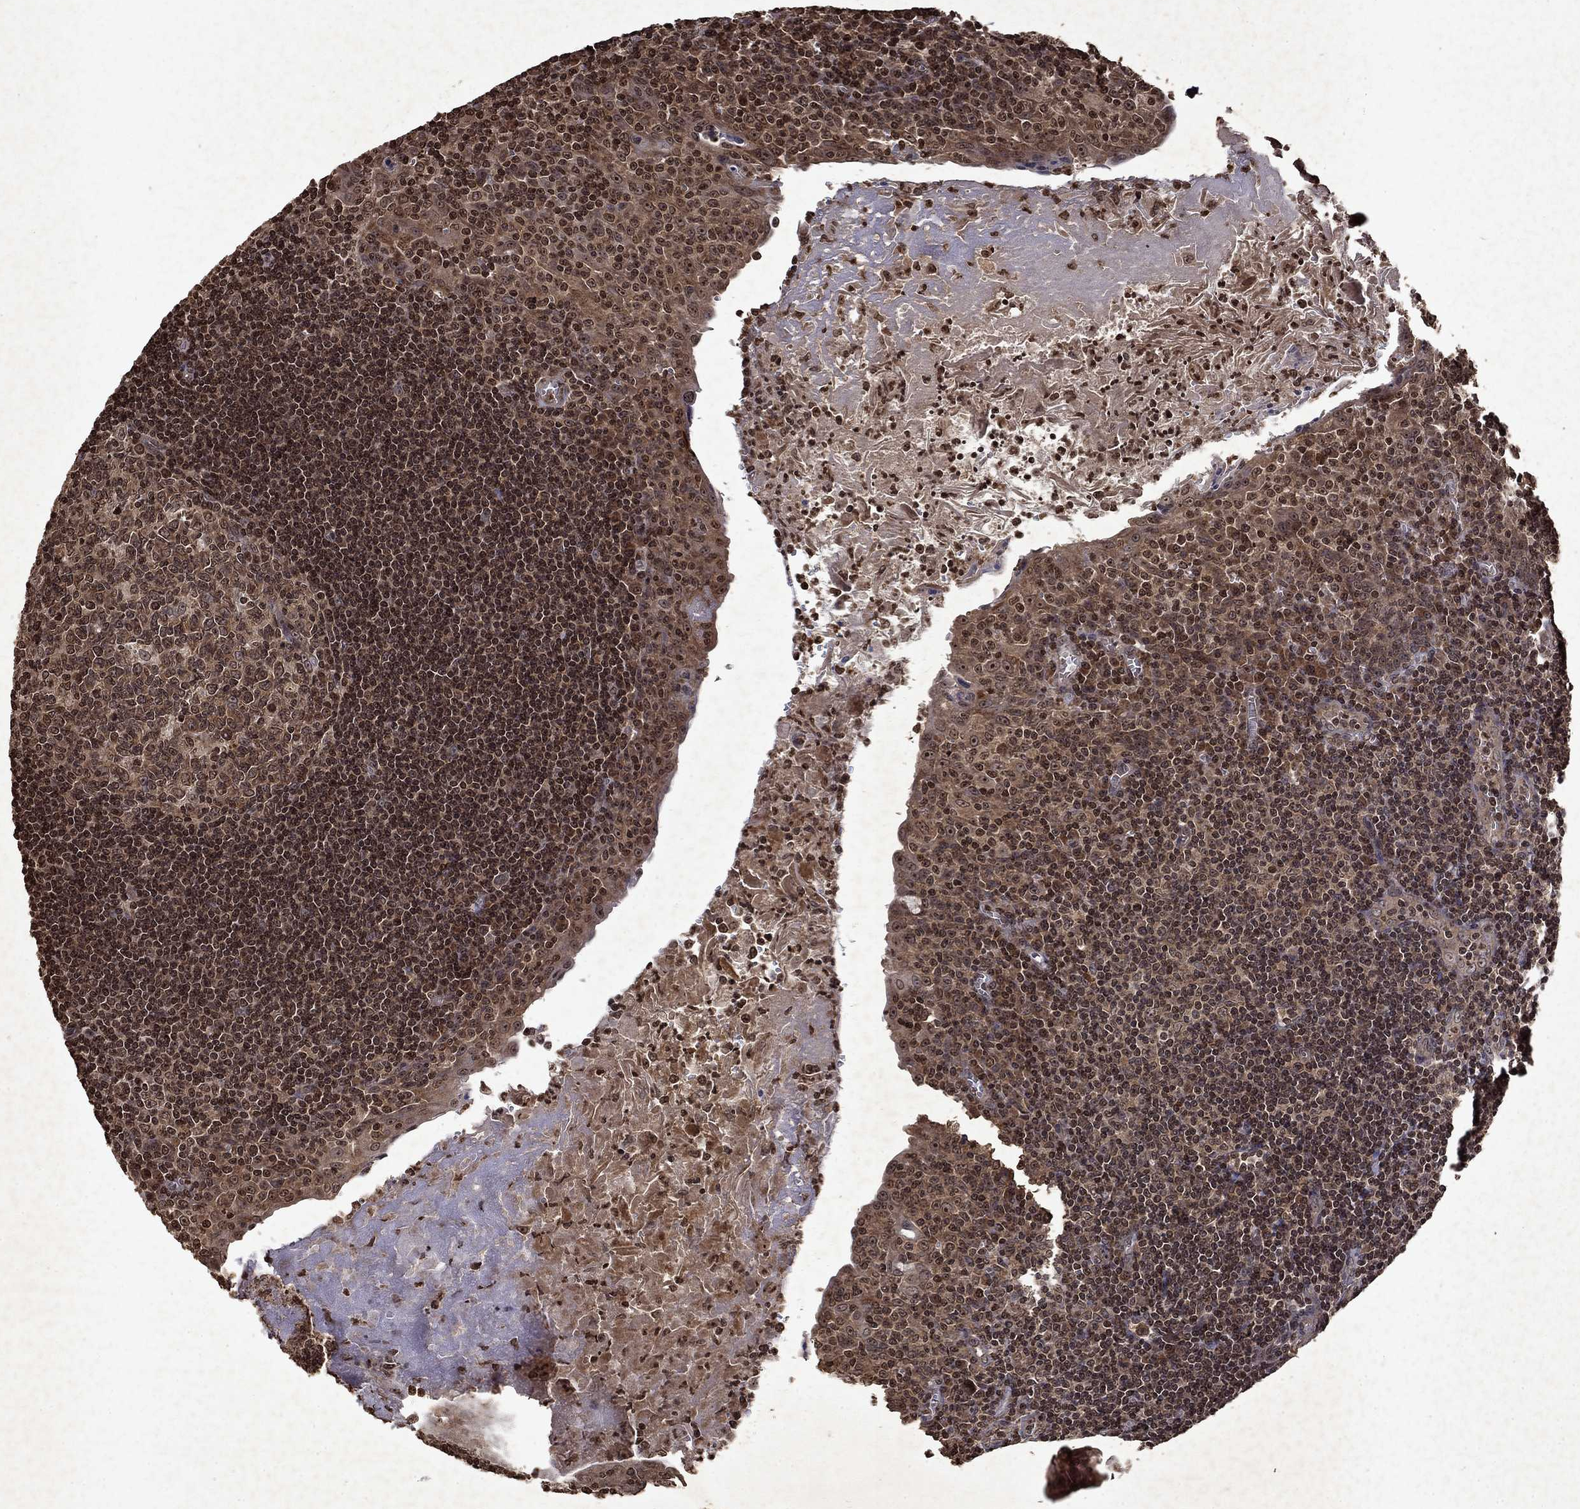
{"staining": {"intensity": "weak", "quantity": ">75%", "location": "cytoplasmic/membranous,nuclear"}, "tissue": "tonsil", "cell_type": "Germinal center cells", "image_type": "normal", "snomed": [{"axis": "morphology", "description": "Normal tissue, NOS"}, {"axis": "morphology", "description": "Inflammation, NOS"}, {"axis": "topography", "description": "Tonsil"}], "caption": "Immunohistochemistry staining of benign tonsil, which demonstrates low levels of weak cytoplasmic/membranous,nuclear staining in about >75% of germinal center cells indicating weak cytoplasmic/membranous,nuclear protein staining. The staining was performed using DAB (3,3'-diaminobenzidine) (brown) for protein detection and nuclei were counterstained in hematoxylin (blue).", "gene": "PIN4", "patient": {"sex": "female", "age": 31}}